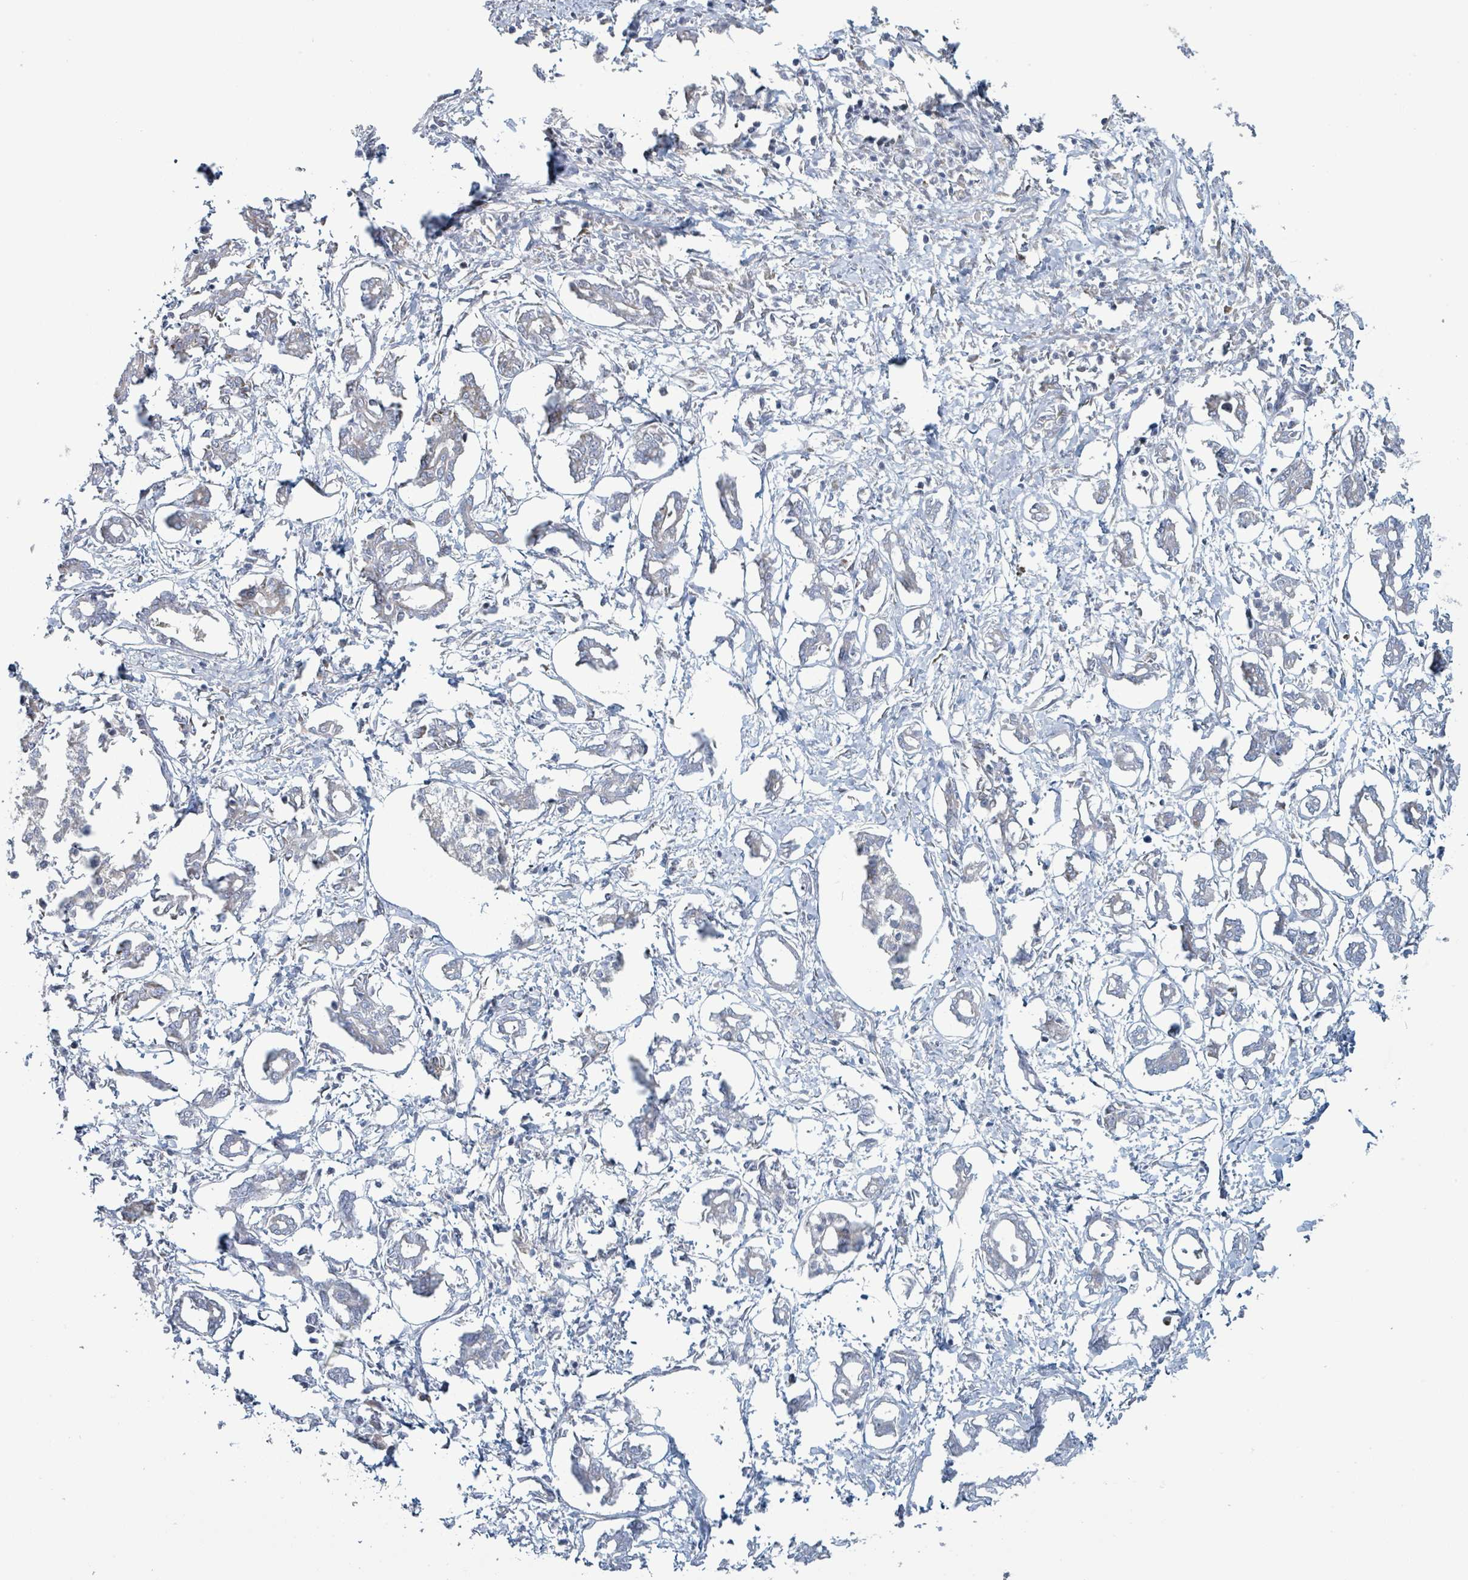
{"staining": {"intensity": "negative", "quantity": "none", "location": "none"}, "tissue": "pancreatic cancer", "cell_type": "Tumor cells", "image_type": "cancer", "snomed": [{"axis": "morphology", "description": "Adenocarcinoma, NOS"}, {"axis": "topography", "description": "Pancreas"}], "caption": "Immunohistochemistry (IHC) micrograph of pancreatic adenocarcinoma stained for a protein (brown), which displays no expression in tumor cells.", "gene": "RAB33B", "patient": {"sex": "male", "age": 61}}